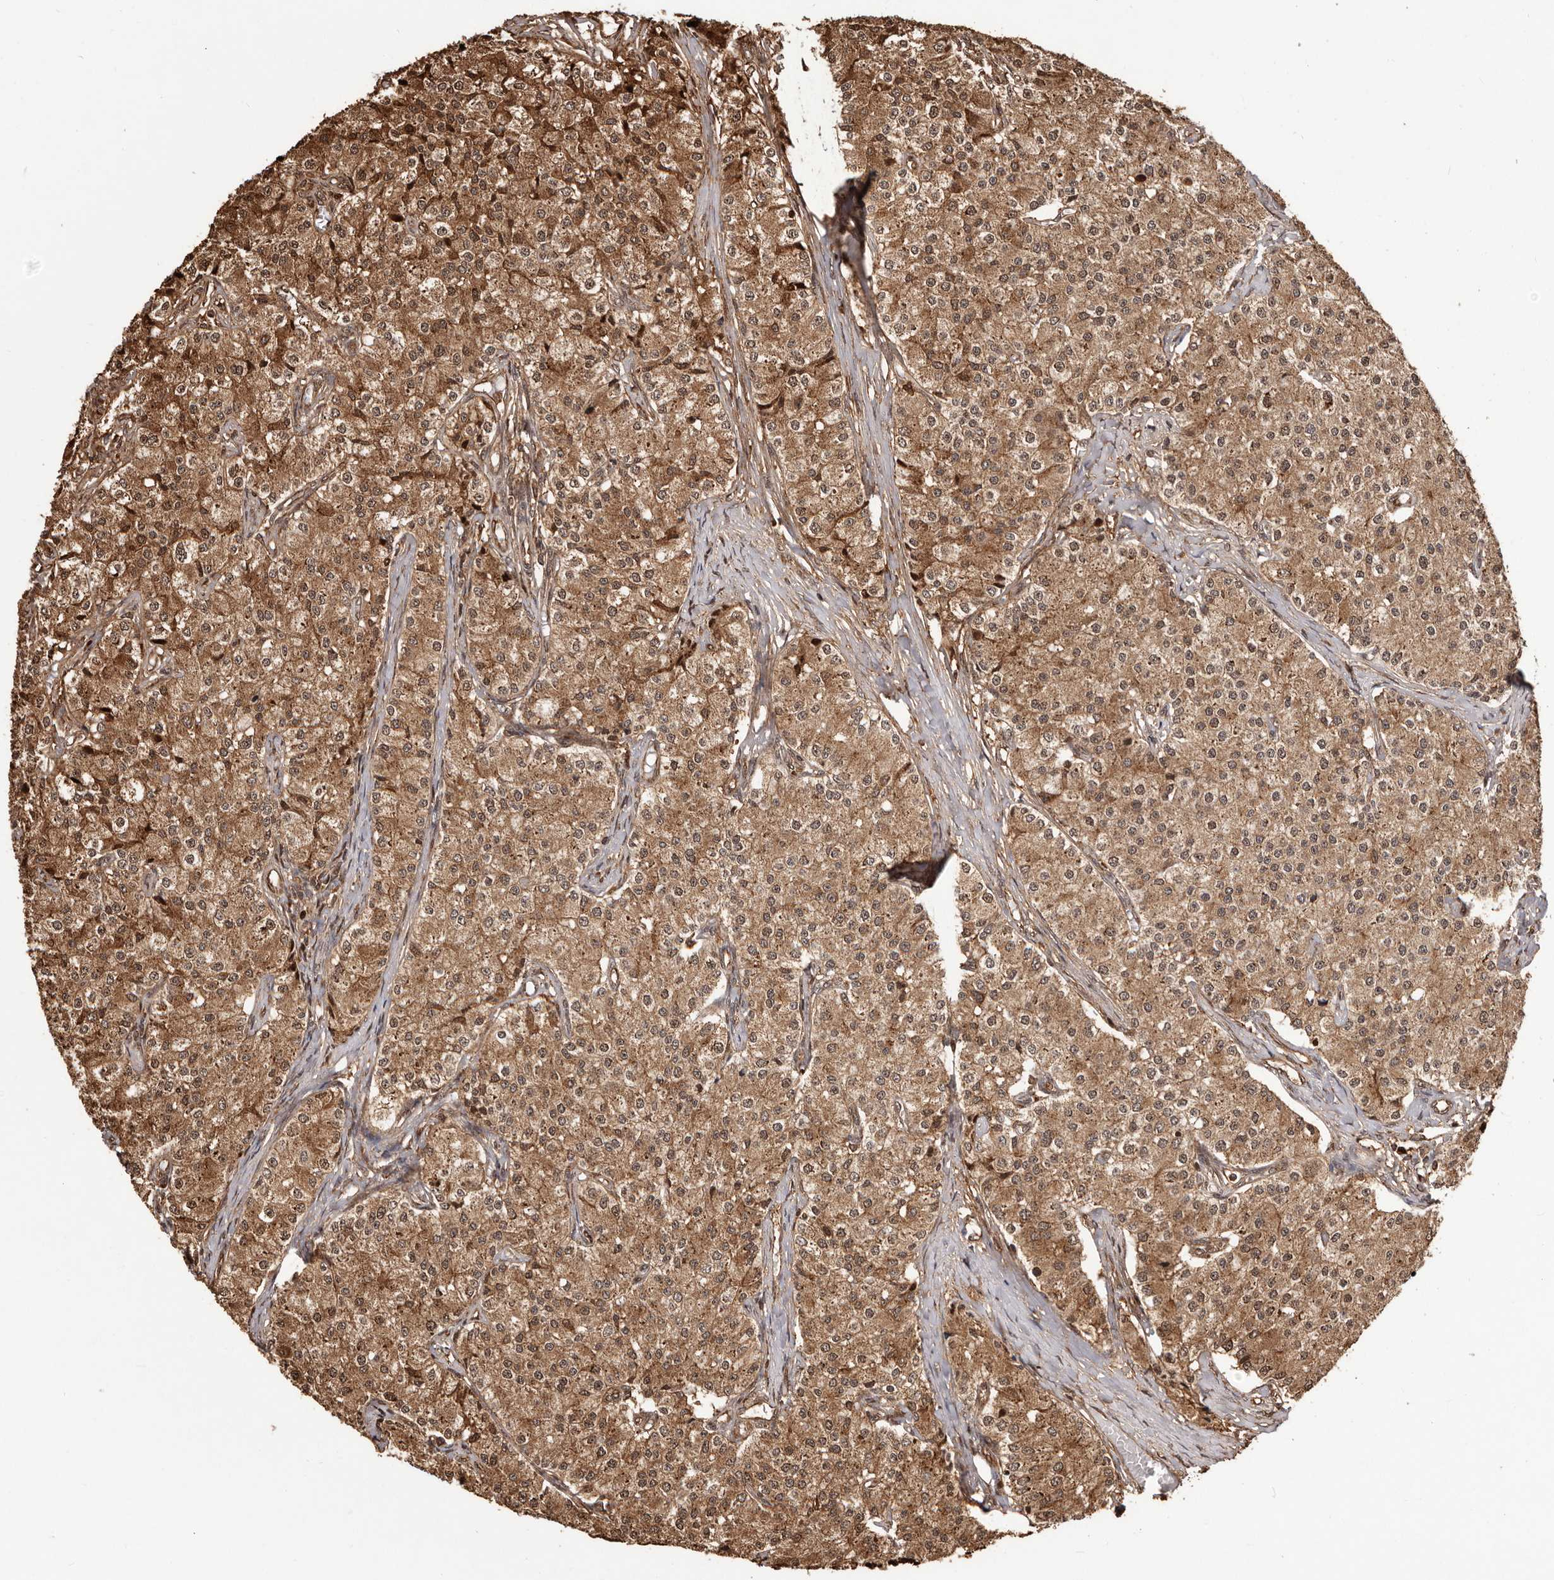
{"staining": {"intensity": "moderate", "quantity": ">75%", "location": "cytoplasmic/membranous"}, "tissue": "carcinoid", "cell_type": "Tumor cells", "image_type": "cancer", "snomed": [{"axis": "morphology", "description": "Carcinoid, malignant, NOS"}, {"axis": "topography", "description": "Colon"}], "caption": "Immunohistochemical staining of malignant carcinoid displays medium levels of moderate cytoplasmic/membranous protein positivity in approximately >75% of tumor cells.", "gene": "MTO1", "patient": {"sex": "female", "age": 52}}